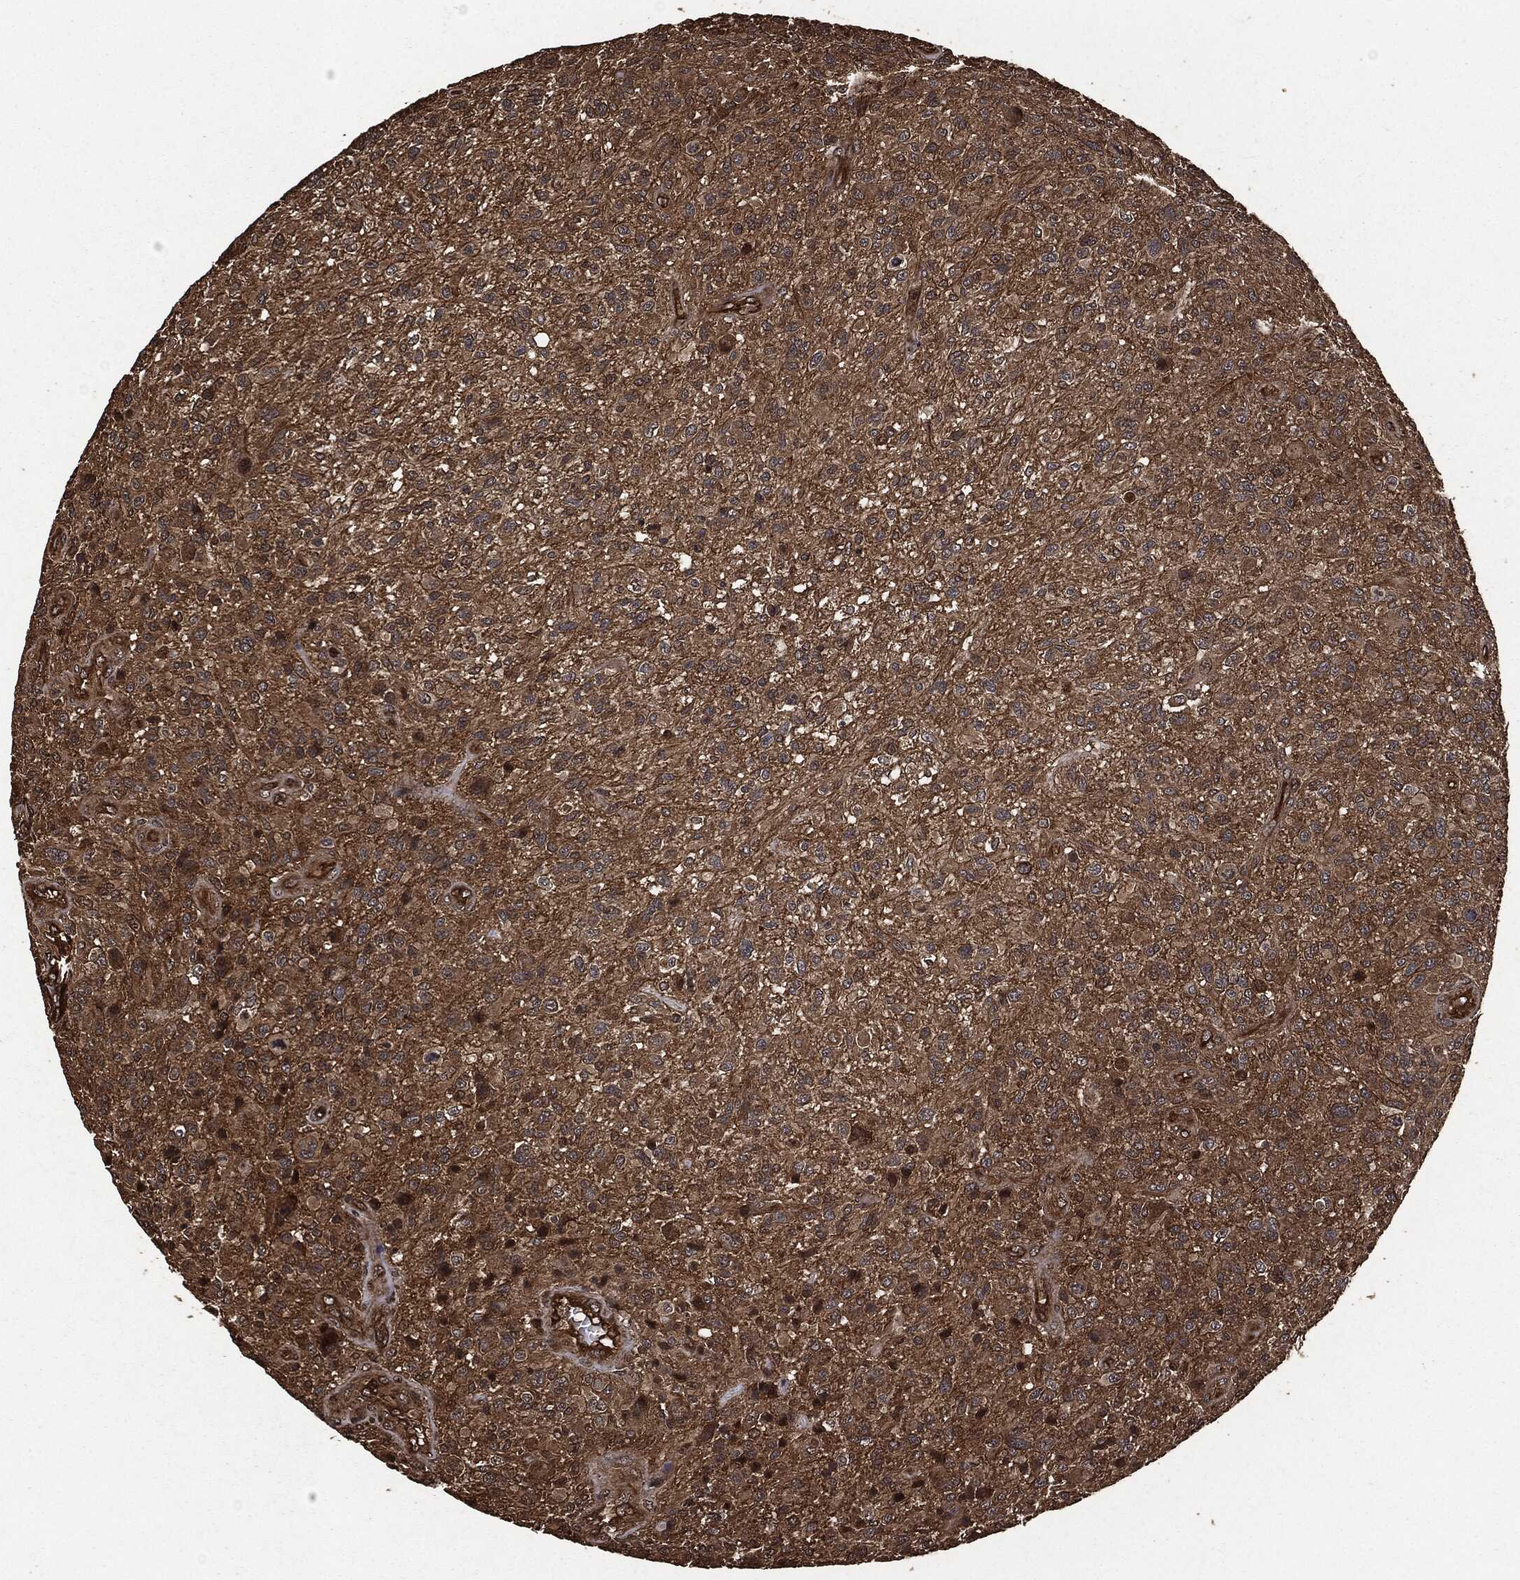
{"staining": {"intensity": "moderate", "quantity": "25%-75%", "location": "cytoplasmic/membranous"}, "tissue": "glioma", "cell_type": "Tumor cells", "image_type": "cancer", "snomed": [{"axis": "morphology", "description": "Glioma, malignant, High grade"}, {"axis": "topography", "description": "Brain"}], "caption": "Malignant glioma (high-grade) stained with a brown dye displays moderate cytoplasmic/membranous positive positivity in approximately 25%-75% of tumor cells.", "gene": "HRAS", "patient": {"sex": "male", "age": 47}}